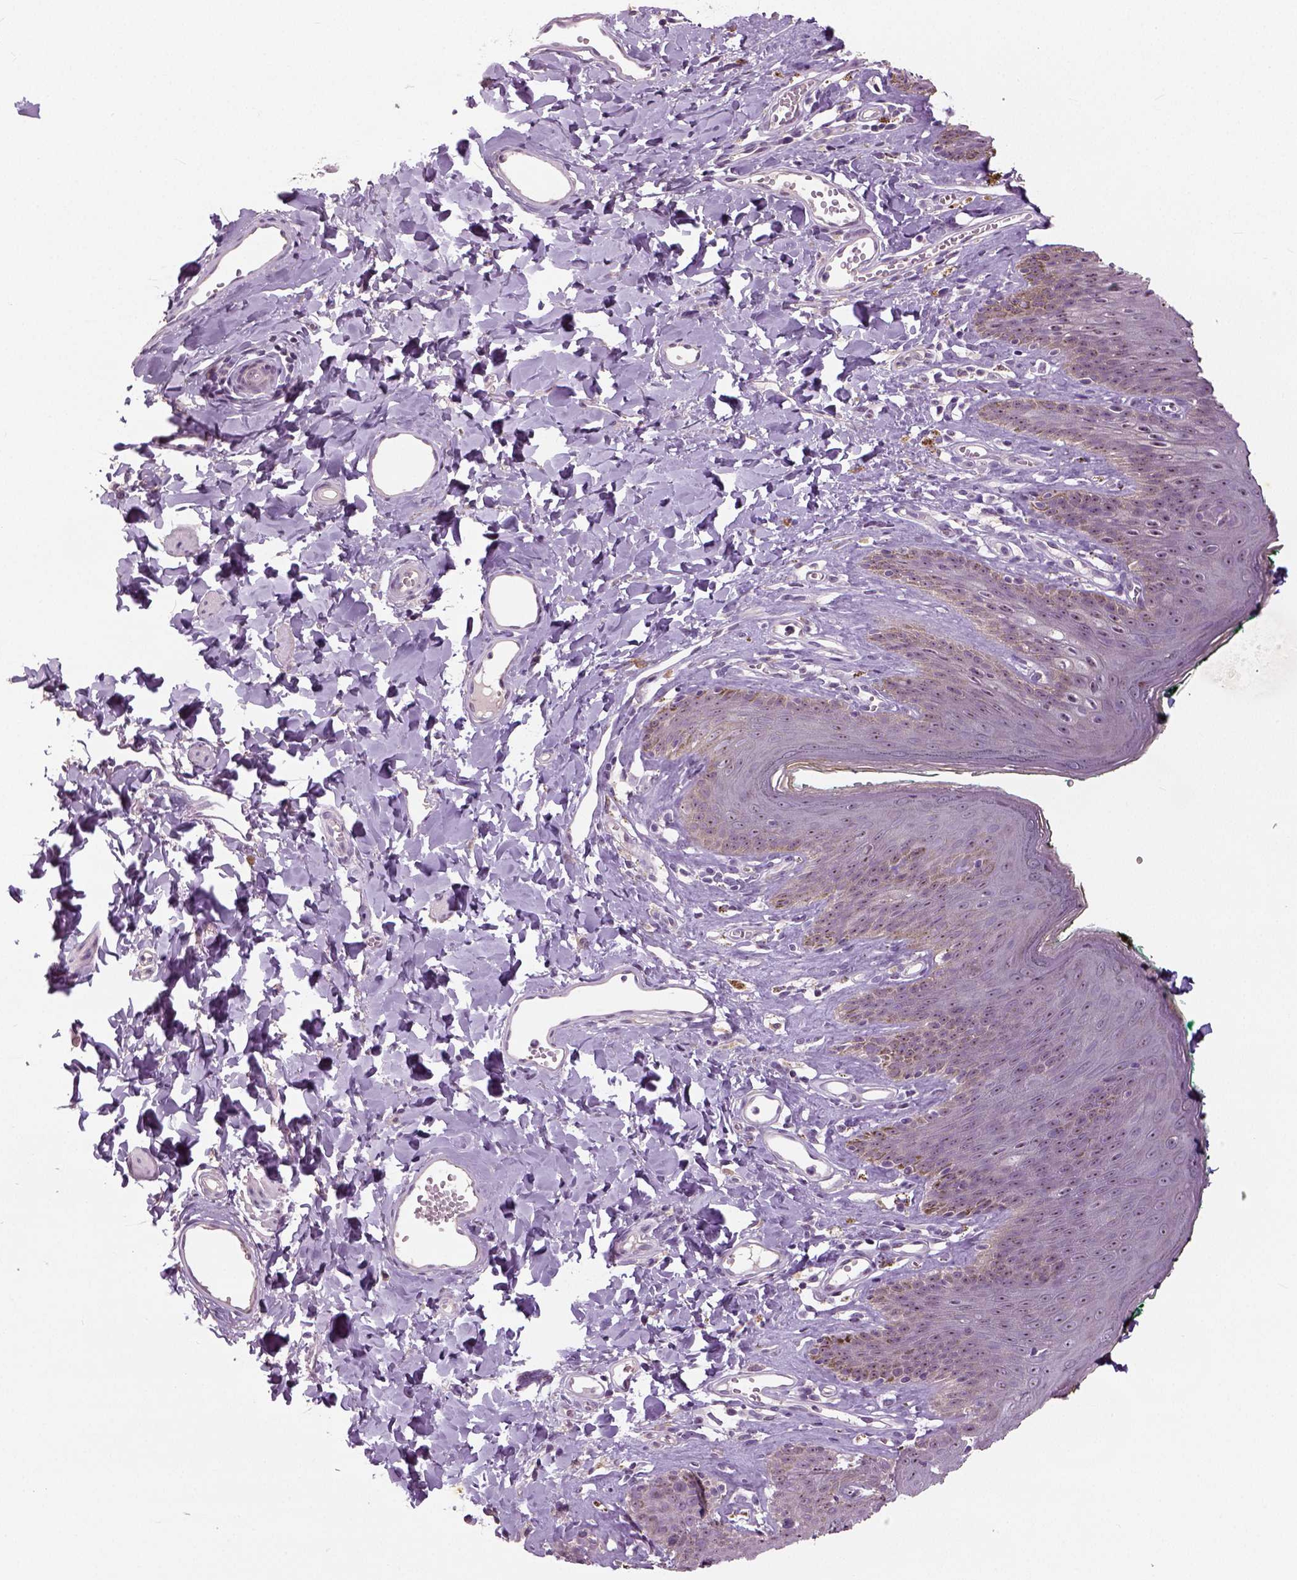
{"staining": {"intensity": "negative", "quantity": "none", "location": "none"}, "tissue": "skin", "cell_type": "Epidermal cells", "image_type": "normal", "snomed": [{"axis": "morphology", "description": "Normal tissue, NOS"}, {"axis": "topography", "description": "Vulva"}, {"axis": "topography", "description": "Peripheral nerve tissue"}], "caption": "DAB immunohistochemical staining of benign skin exhibits no significant expression in epidermal cells. (IHC, brightfield microscopy, high magnification).", "gene": "NECAB1", "patient": {"sex": "female", "age": 66}}